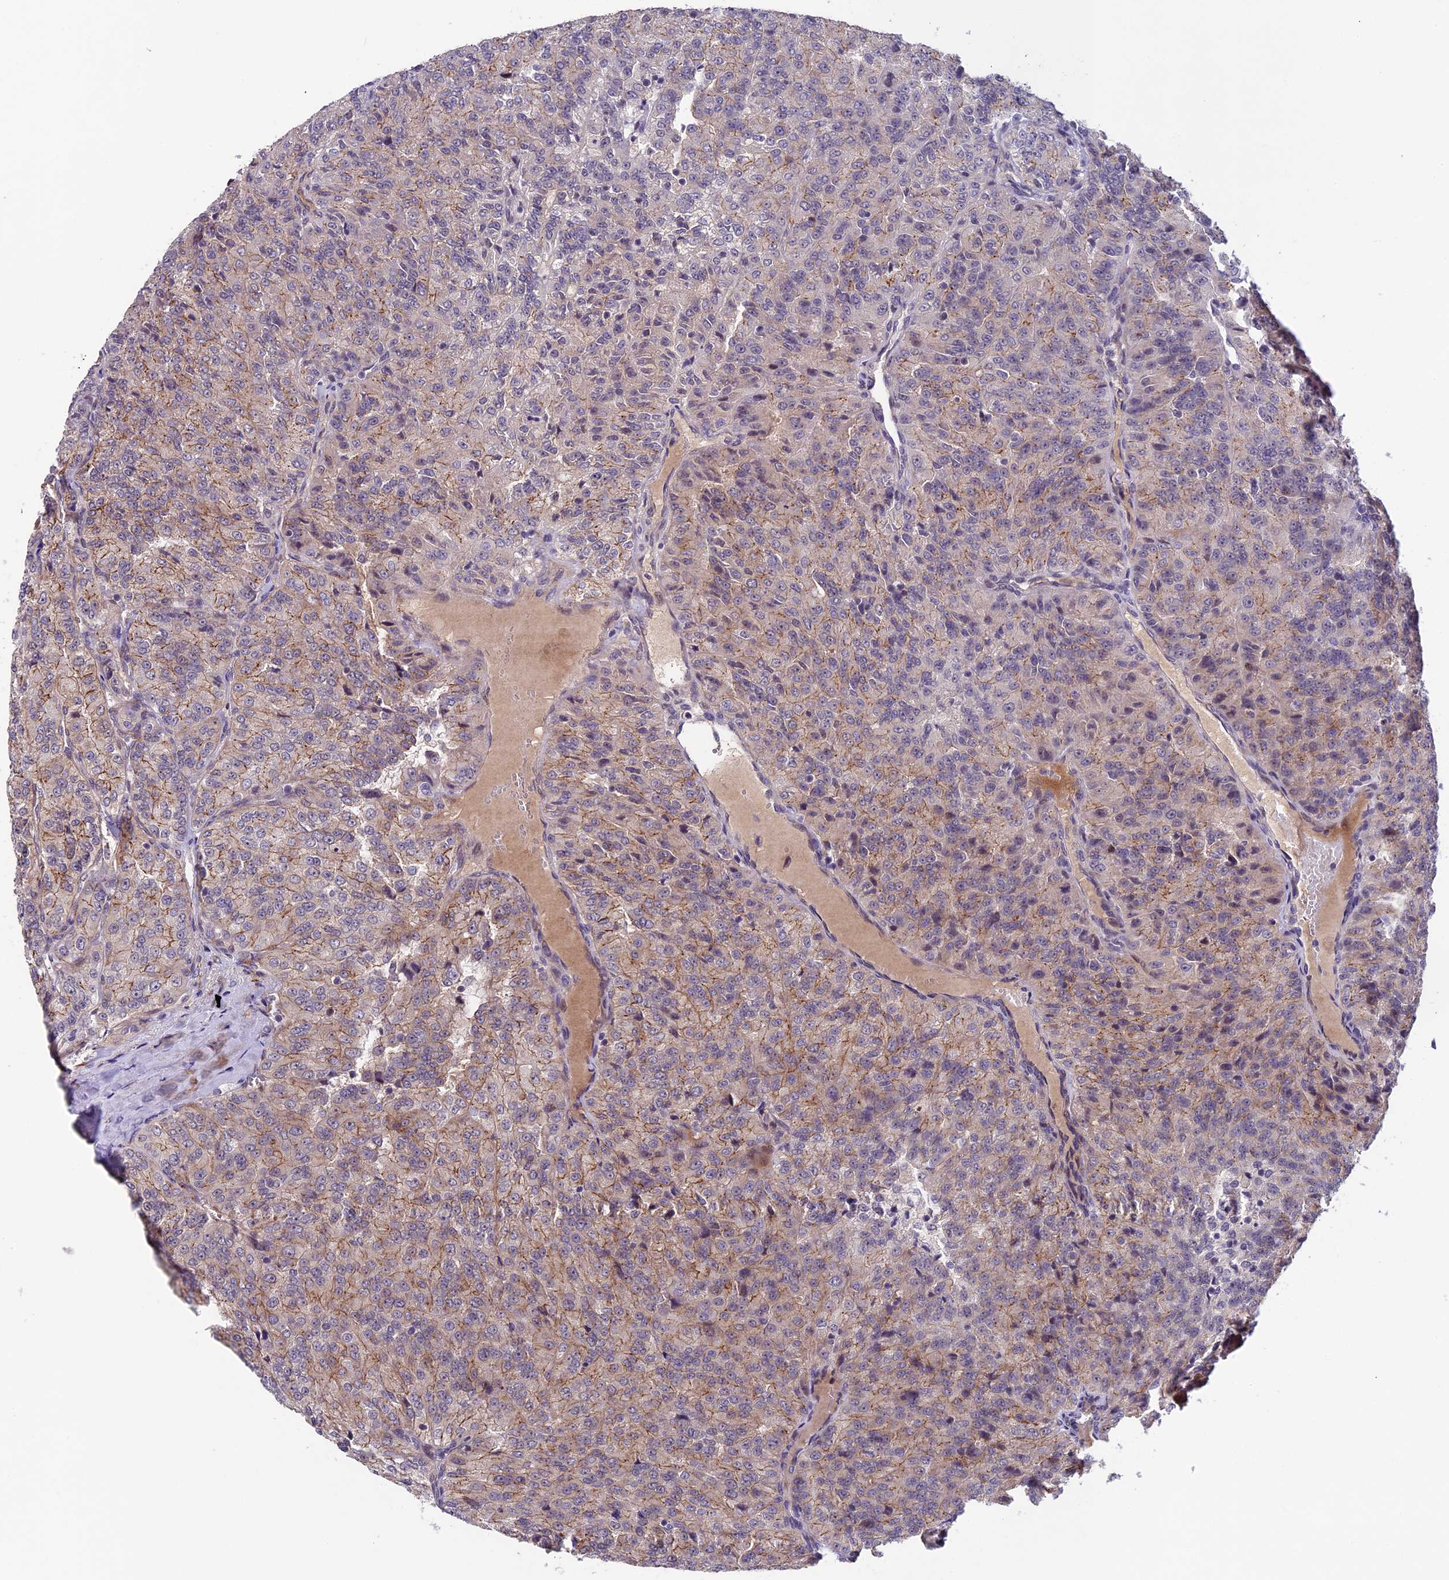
{"staining": {"intensity": "weak", "quantity": "<25%", "location": "cytoplasmic/membranous"}, "tissue": "renal cancer", "cell_type": "Tumor cells", "image_type": "cancer", "snomed": [{"axis": "morphology", "description": "Adenocarcinoma, NOS"}, {"axis": "topography", "description": "Kidney"}], "caption": "DAB immunohistochemical staining of renal cancer shows no significant staining in tumor cells.", "gene": "SIPA1L3", "patient": {"sex": "female", "age": 63}}